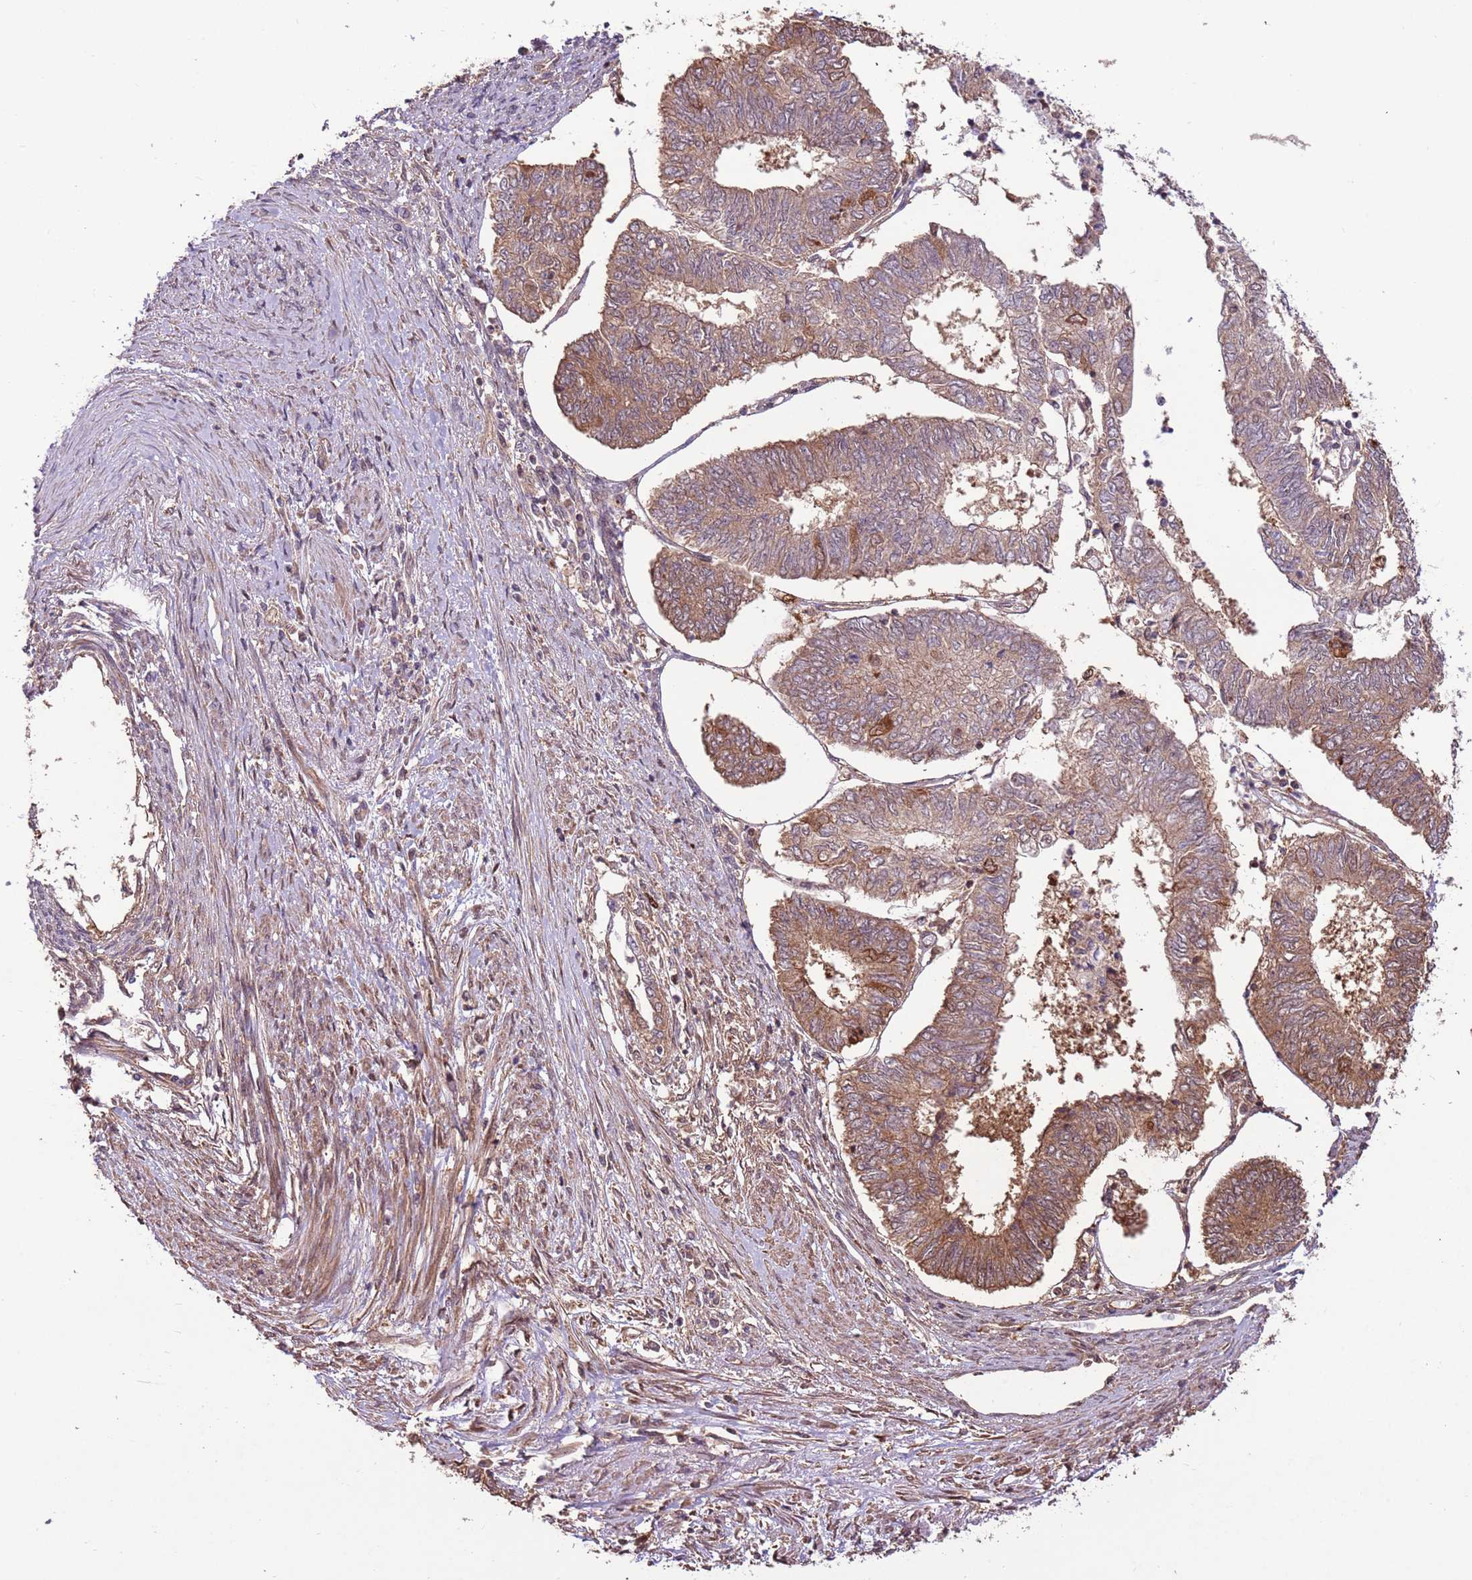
{"staining": {"intensity": "moderate", "quantity": "25%-75%", "location": "cytoplasmic/membranous,nuclear"}, "tissue": "endometrial cancer", "cell_type": "Tumor cells", "image_type": "cancer", "snomed": [{"axis": "morphology", "description": "Adenocarcinoma, NOS"}, {"axis": "topography", "description": "Endometrium"}], "caption": "Protein analysis of endometrial cancer tissue demonstrates moderate cytoplasmic/membranous and nuclear expression in about 25%-75% of tumor cells.", "gene": "CCDC112", "patient": {"sex": "female", "age": 68}}